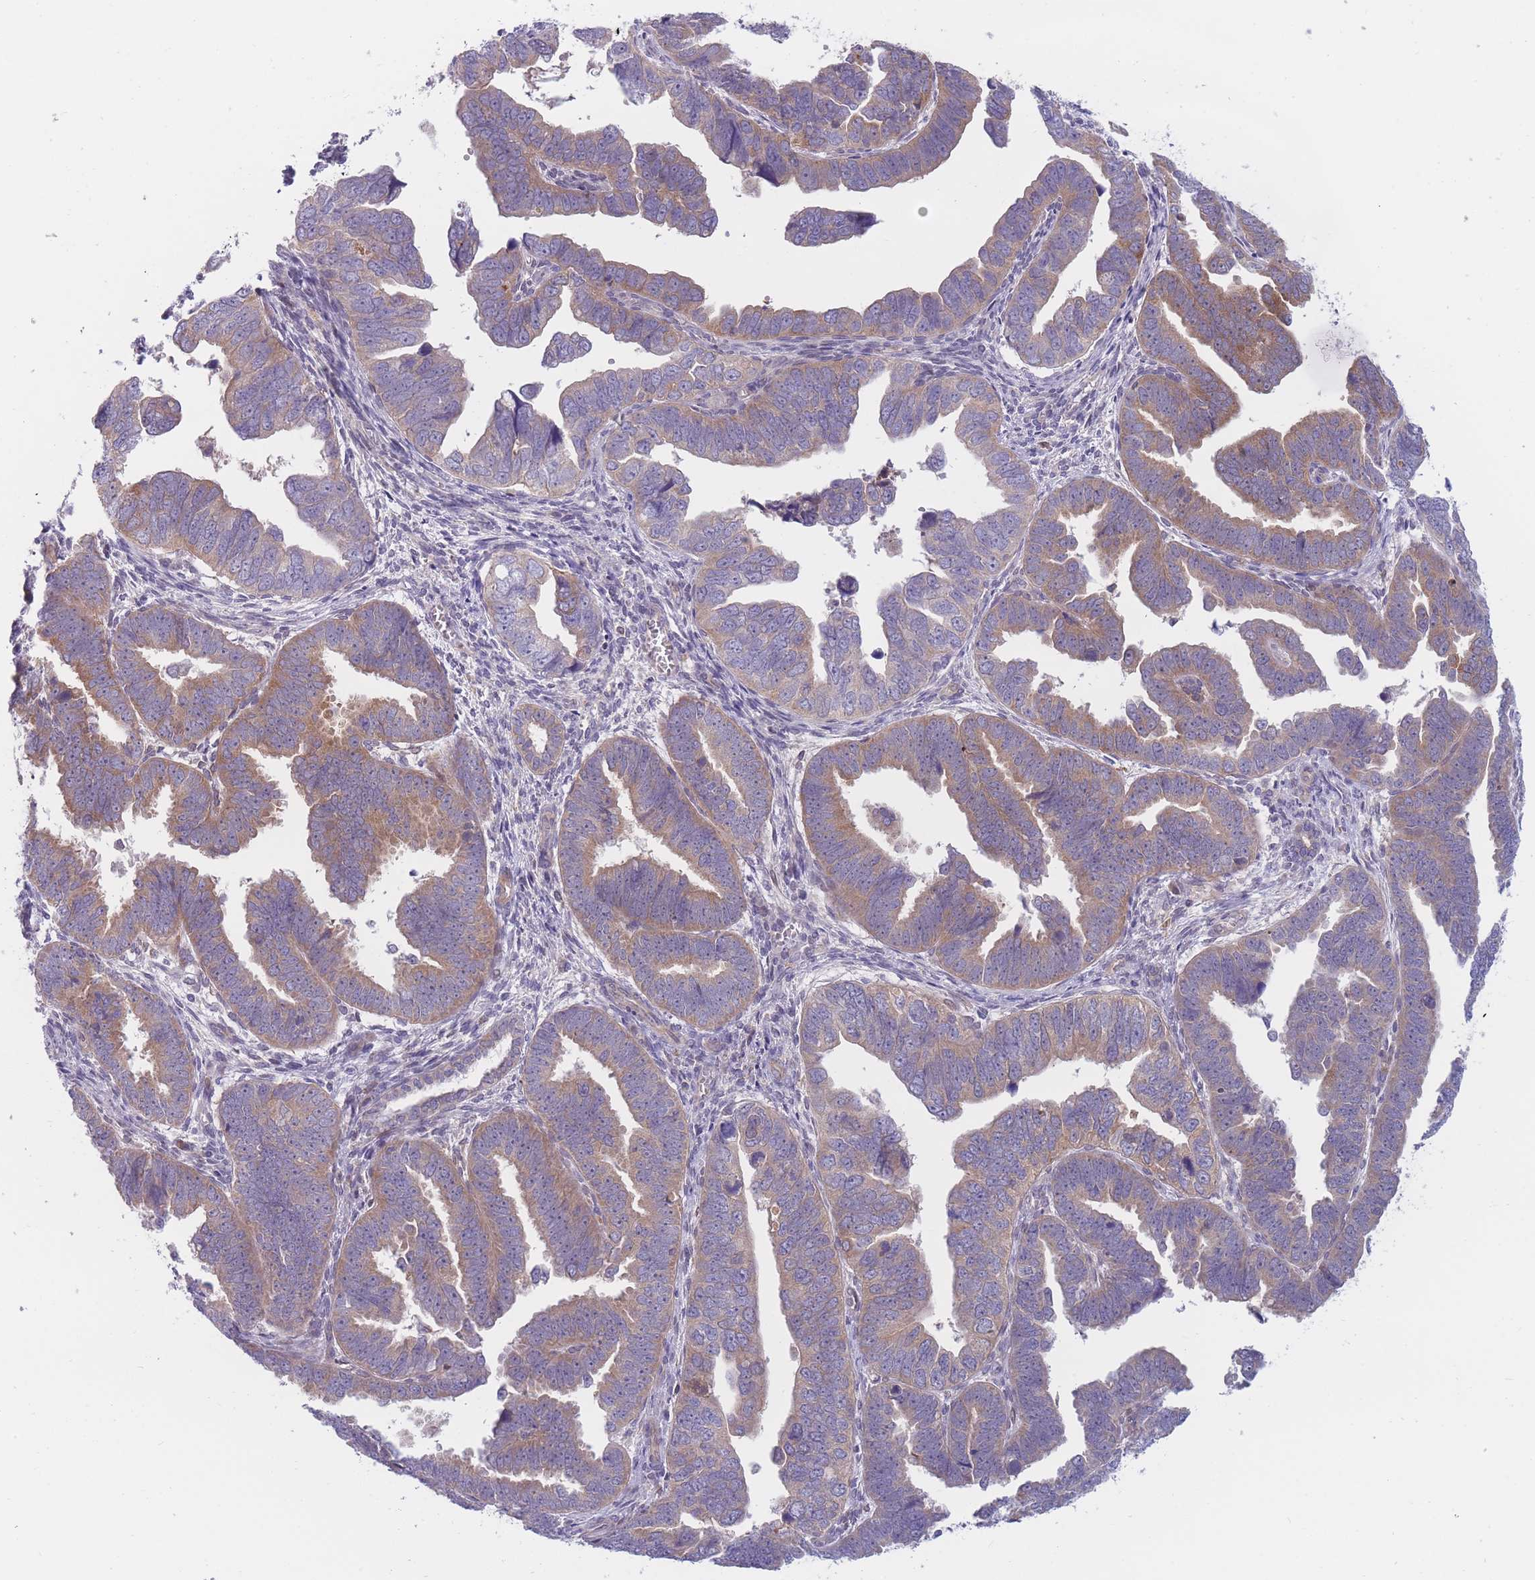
{"staining": {"intensity": "weak", "quantity": ">75%", "location": "cytoplasmic/membranous"}, "tissue": "endometrial cancer", "cell_type": "Tumor cells", "image_type": "cancer", "snomed": [{"axis": "morphology", "description": "Adenocarcinoma, NOS"}, {"axis": "topography", "description": "Endometrium"}], "caption": "Endometrial cancer stained with DAB (3,3'-diaminobenzidine) IHC demonstrates low levels of weak cytoplasmic/membranous positivity in approximately >75% of tumor cells.", "gene": "PDE4A", "patient": {"sex": "female", "age": 75}}